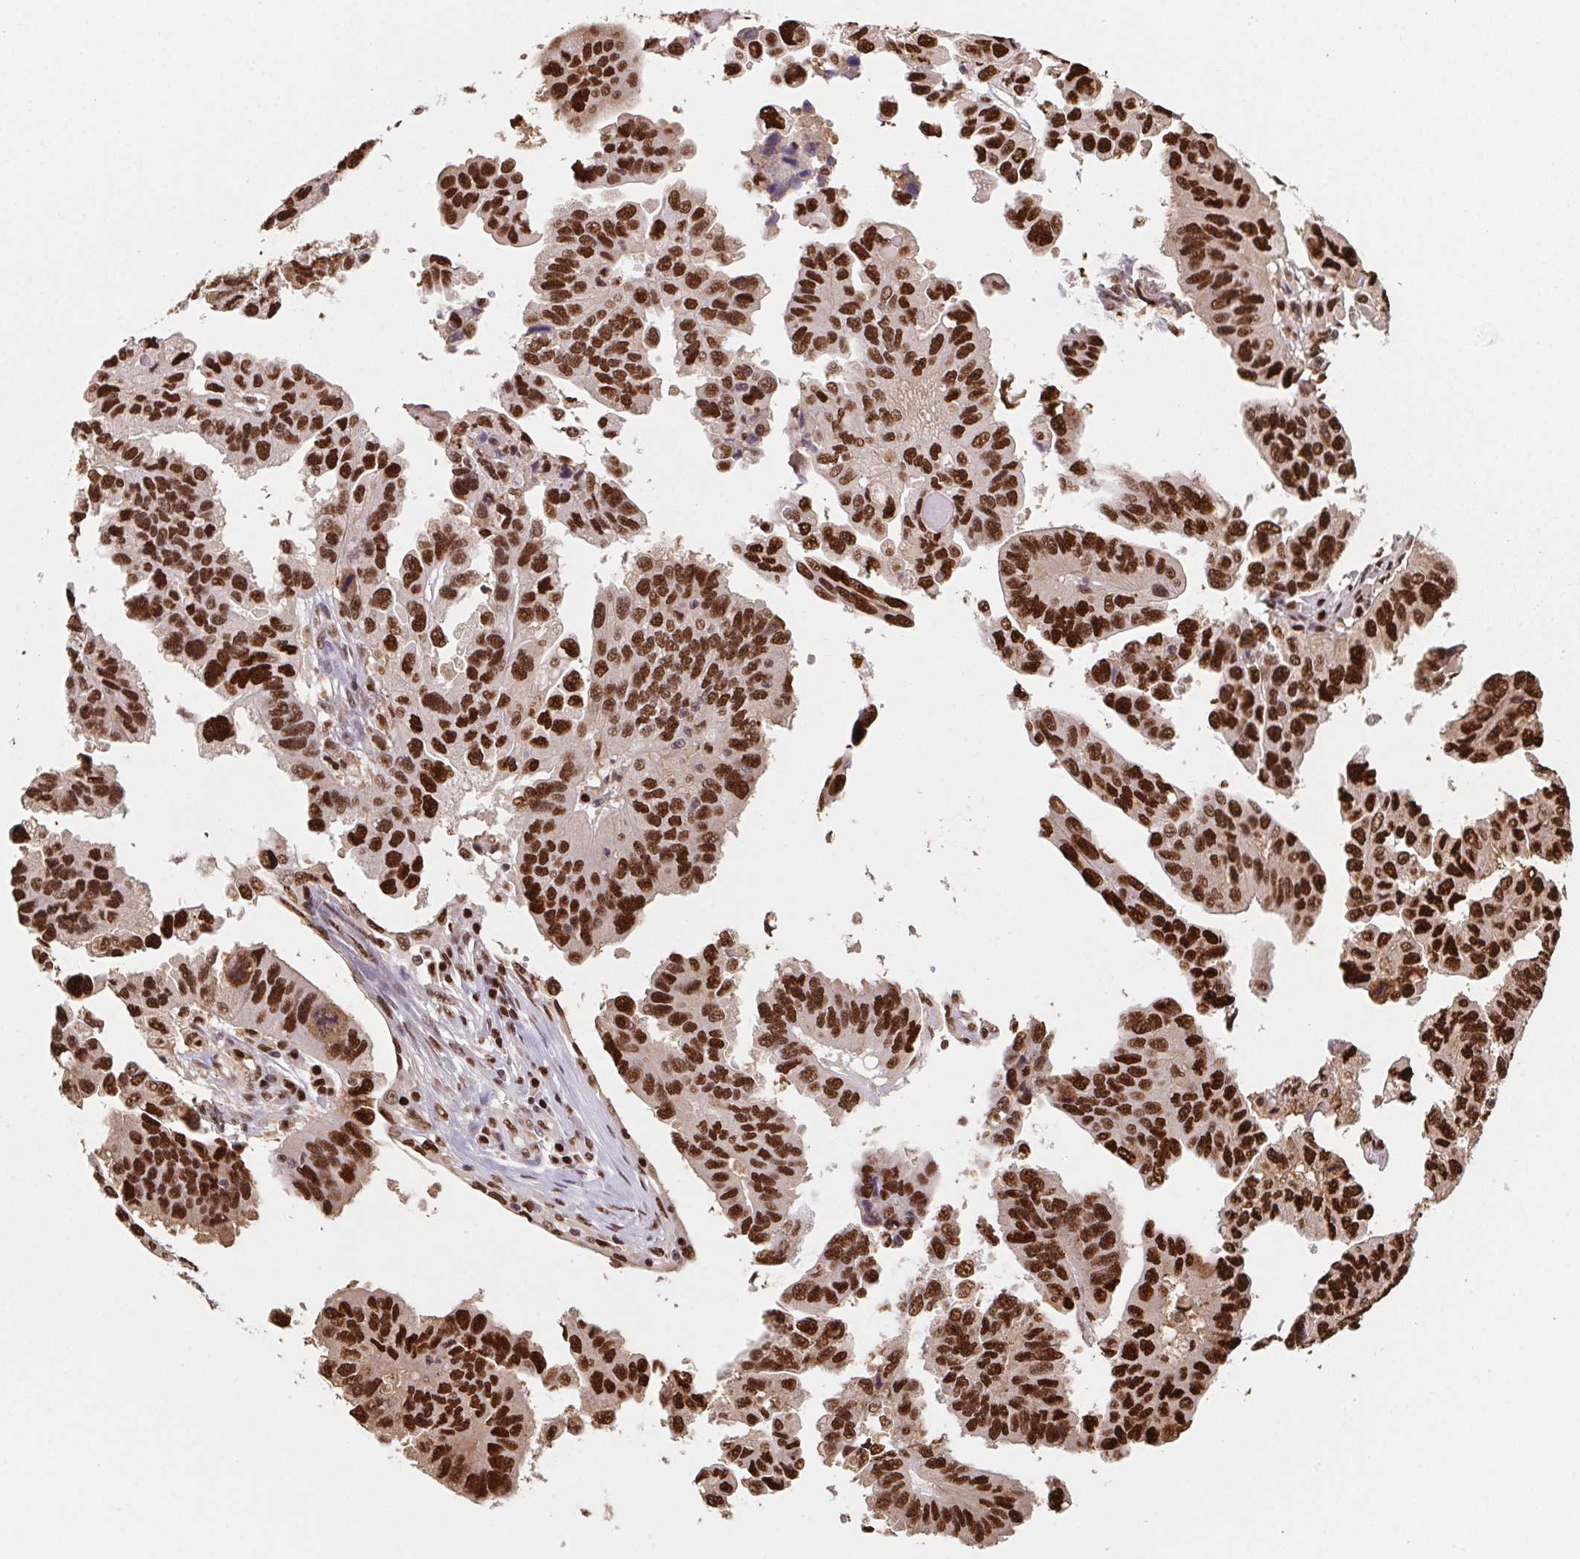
{"staining": {"intensity": "strong", "quantity": ">75%", "location": "nuclear"}, "tissue": "ovarian cancer", "cell_type": "Tumor cells", "image_type": "cancer", "snomed": [{"axis": "morphology", "description": "Cystadenocarcinoma, serous, NOS"}, {"axis": "topography", "description": "Ovary"}], "caption": "A photomicrograph of serous cystadenocarcinoma (ovarian) stained for a protein shows strong nuclear brown staining in tumor cells.", "gene": "SET", "patient": {"sex": "female", "age": 79}}